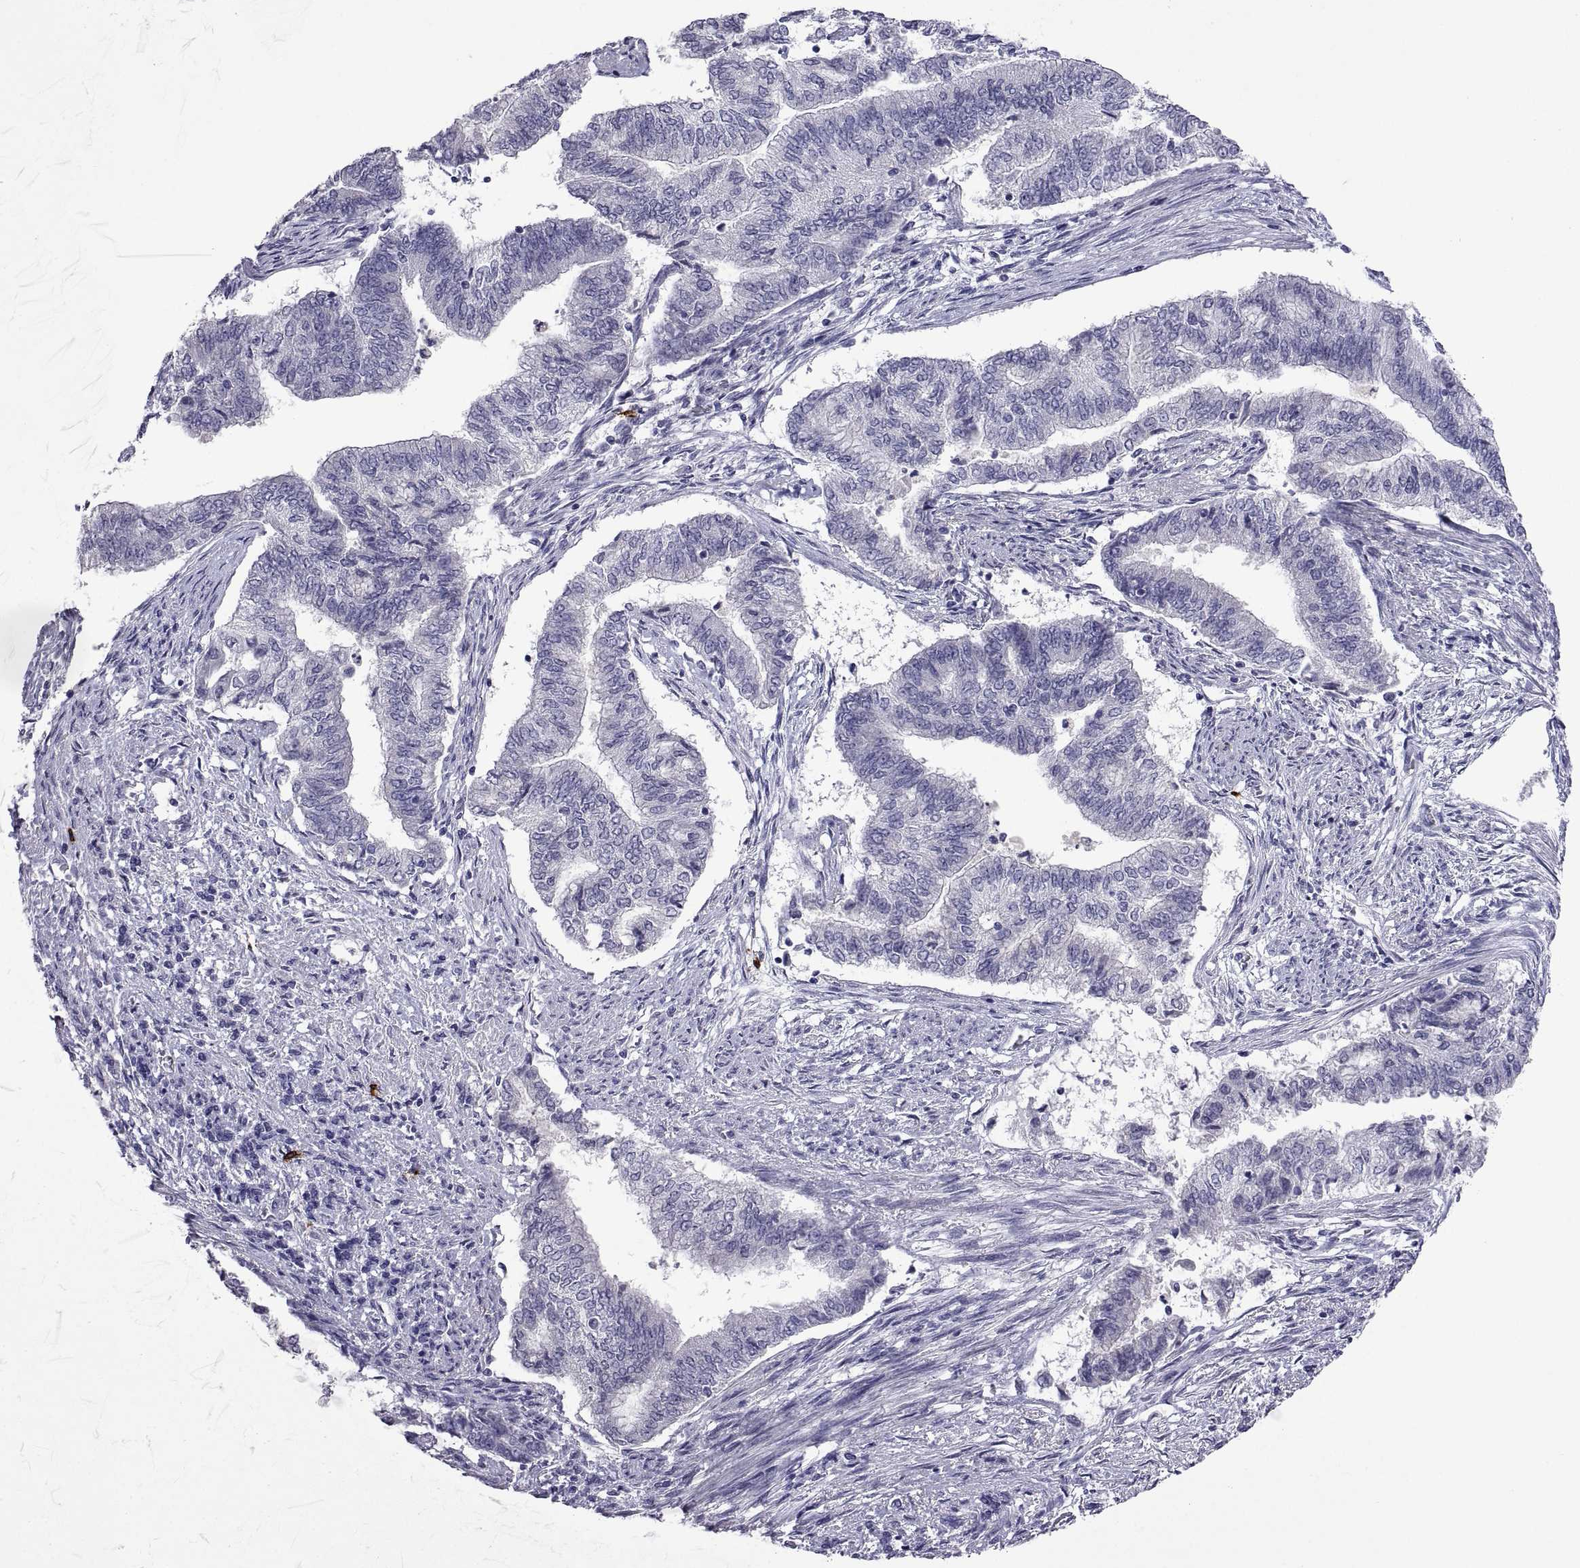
{"staining": {"intensity": "negative", "quantity": "none", "location": "none"}, "tissue": "endometrial cancer", "cell_type": "Tumor cells", "image_type": "cancer", "snomed": [{"axis": "morphology", "description": "Adenocarcinoma, NOS"}, {"axis": "topography", "description": "Endometrium"}], "caption": "Human adenocarcinoma (endometrial) stained for a protein using IHC reveals no expression in tumor cells.", "gene": "MS4A1", "patient": {"sex": "female", "age": 65}}